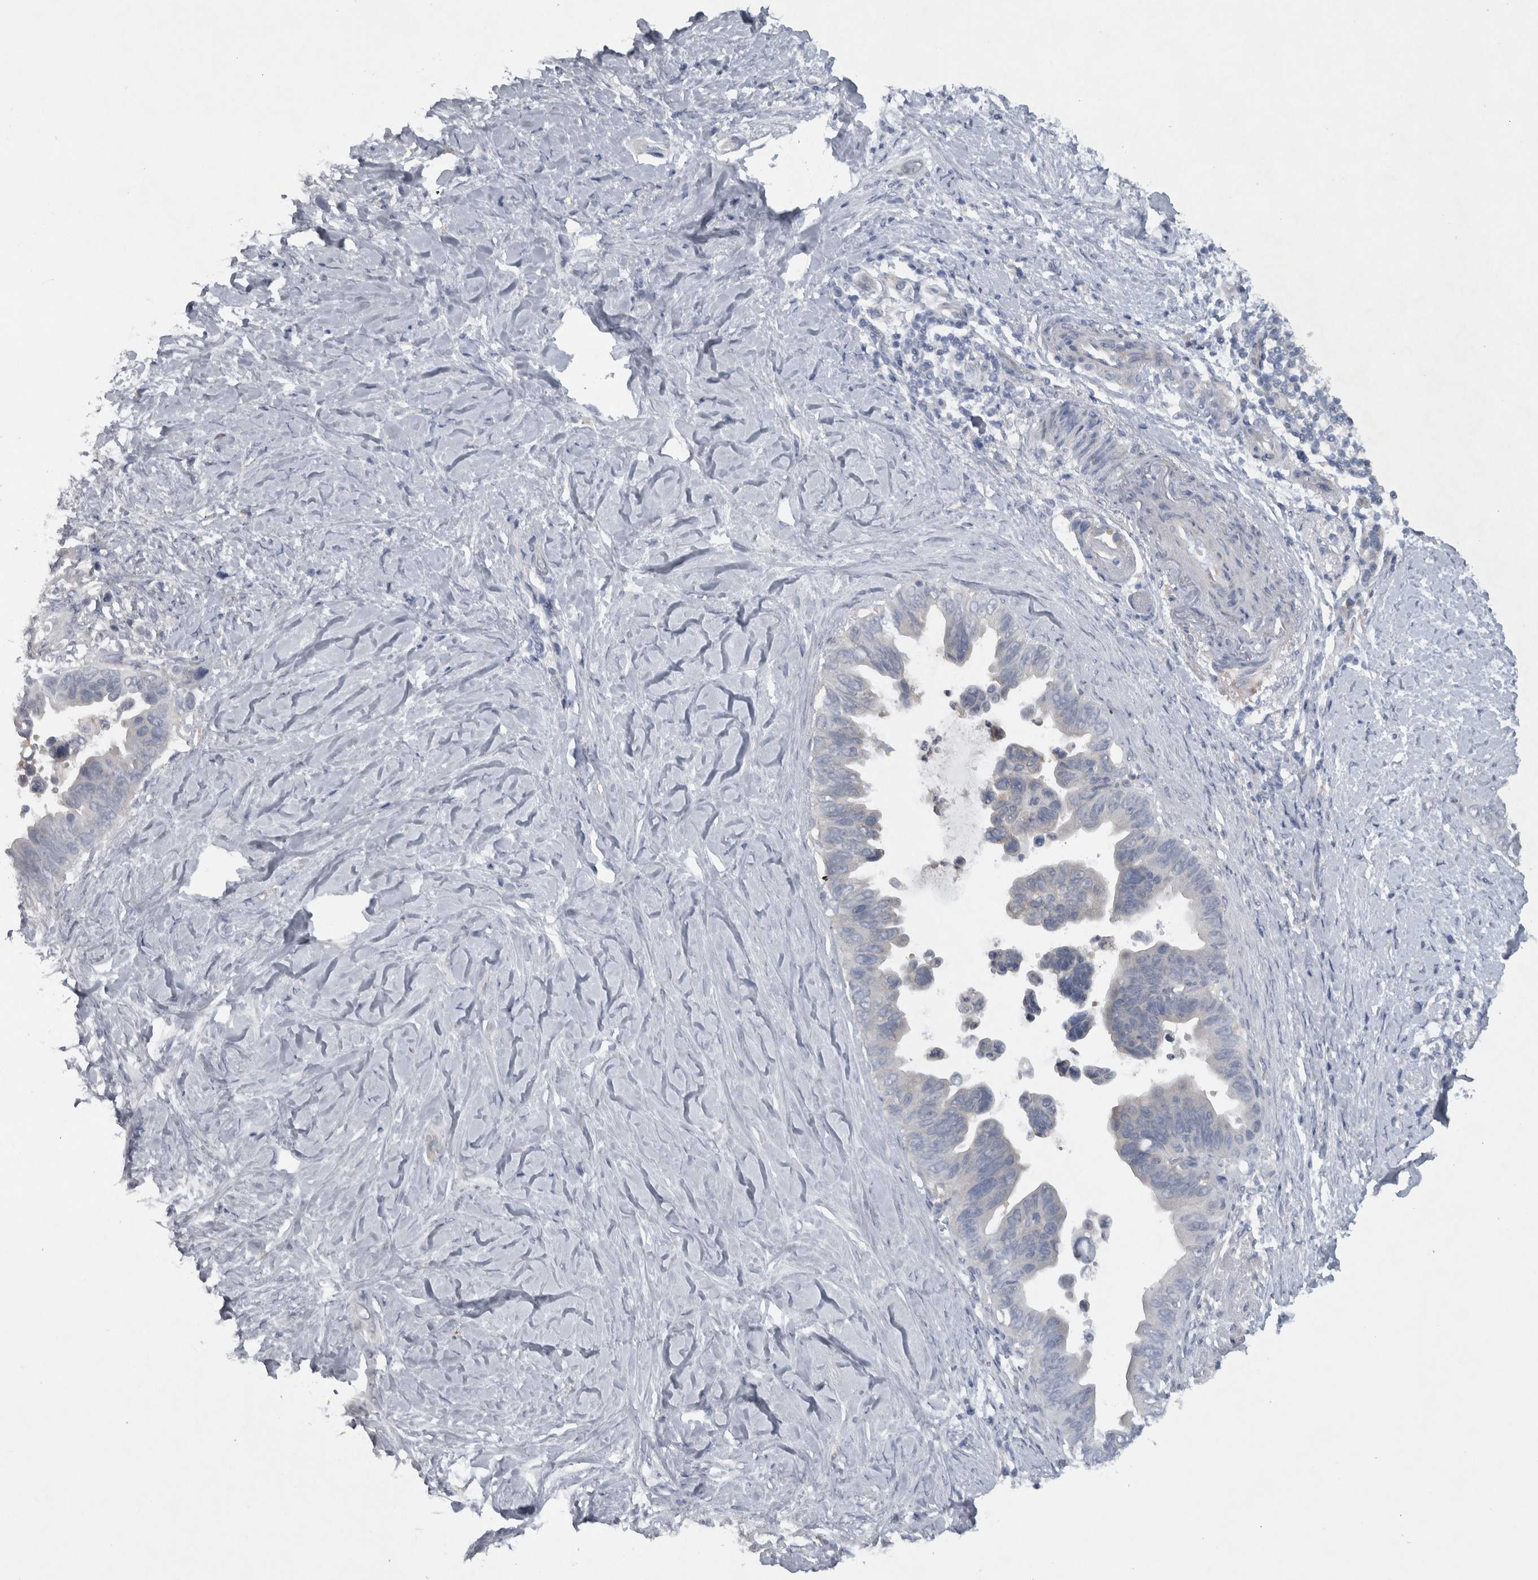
{"staining": {"intensity": "negative", "quantity": "none", "location": "none"}, "tissue": "pancreatic cancer", "cell_type": "Tumor cells", "image_type": "cancer", "snomed": [{"axis": "morphology", "description": "Adenocarcinoma, NOS"}, {"axis": "topography", "description": "Pancreas"}], "caption": "Immunohistochemical staining of human pancreatic cancer exhibits no significant expression in tumor cells.", "gene": "NT5C2", "patient": {"sex": "female", "age": 72}}